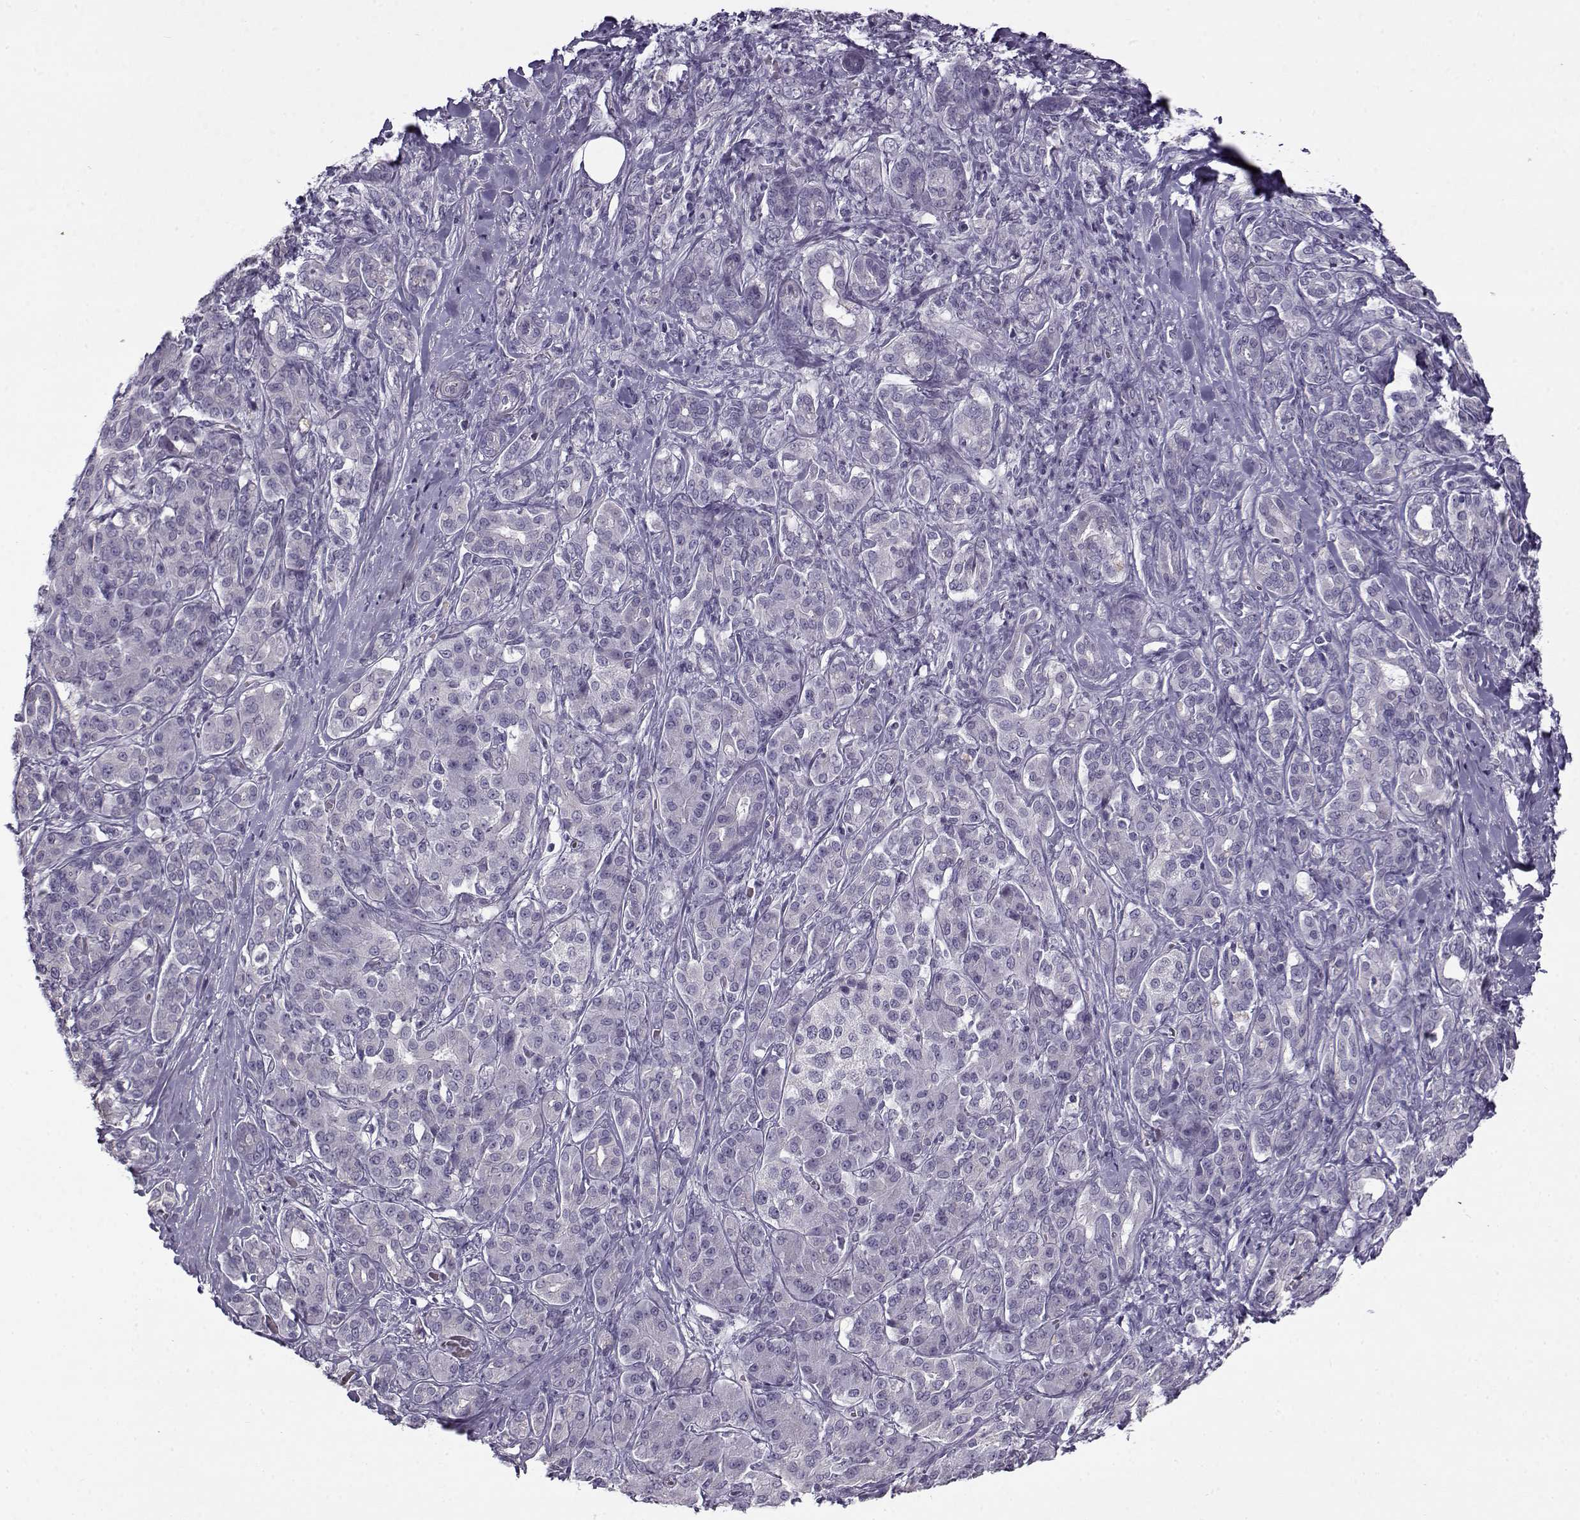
{"staining": {"intensity": "negative", "quantity": "none", "location": "none"}, "tissue": "pancreatic cancer", "cell_type": "Tumor cells", "image_type": "cancer", "snomed": [{"axis": "morphology", "description": "Normal tissue, NOS"}, {"axis": "morphology", "description": "Inflammation, NOS"}, {"axis": "morphology", "description": "Adenocarcinoma, NOS"}, {"axis": "topography", "description": "Pancreas"}], "caption": "Immunohistochemistry (IHC) micrograph of human pancreatic cancer stained for a protein (brown), which displays no staining in tumor cells.", "gene": "TEX55", "patient": {"sex": "male", "age": 57}}